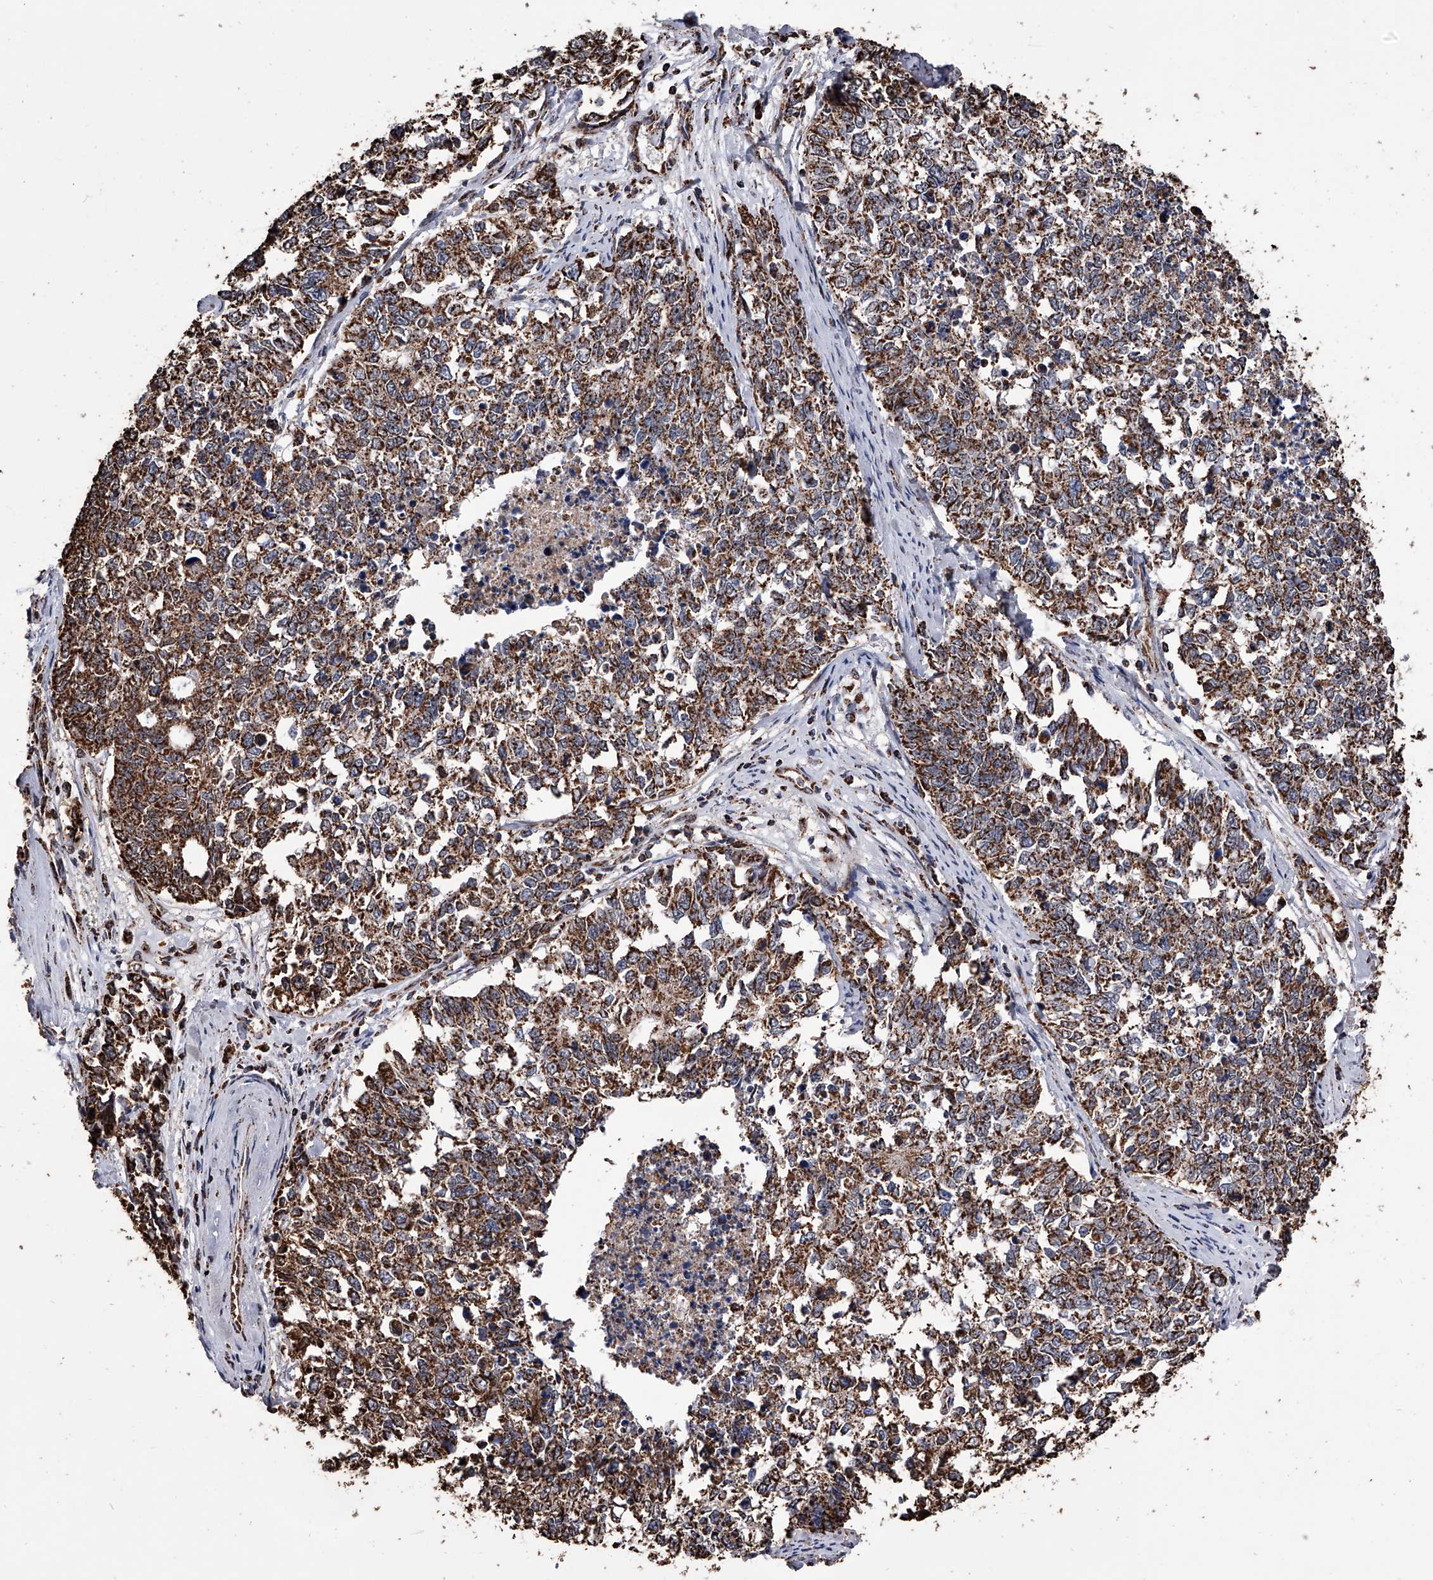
{"staining": {"intensity": "strong", "quantity": "25%-75%", "location": "cytoplasmic/membranous"}, "tissue": "cervical cancer", "cell_type": "Tumor cells", "image_type": "cancer", "snomed": [{"axis": "morphology", "description": "Squamous cell carcinoma, NOS"}, {"axis": "topography", "description": "Cervix"}], "caption": "Immunohistochemical staining of human cervical cancer demonstrates strong cytoplasmic/membranous protein positivity in about 25%-75% of tumor cells.", "gene": "SMPDL3A", "patient": {"sex": "female", "age": 63}}